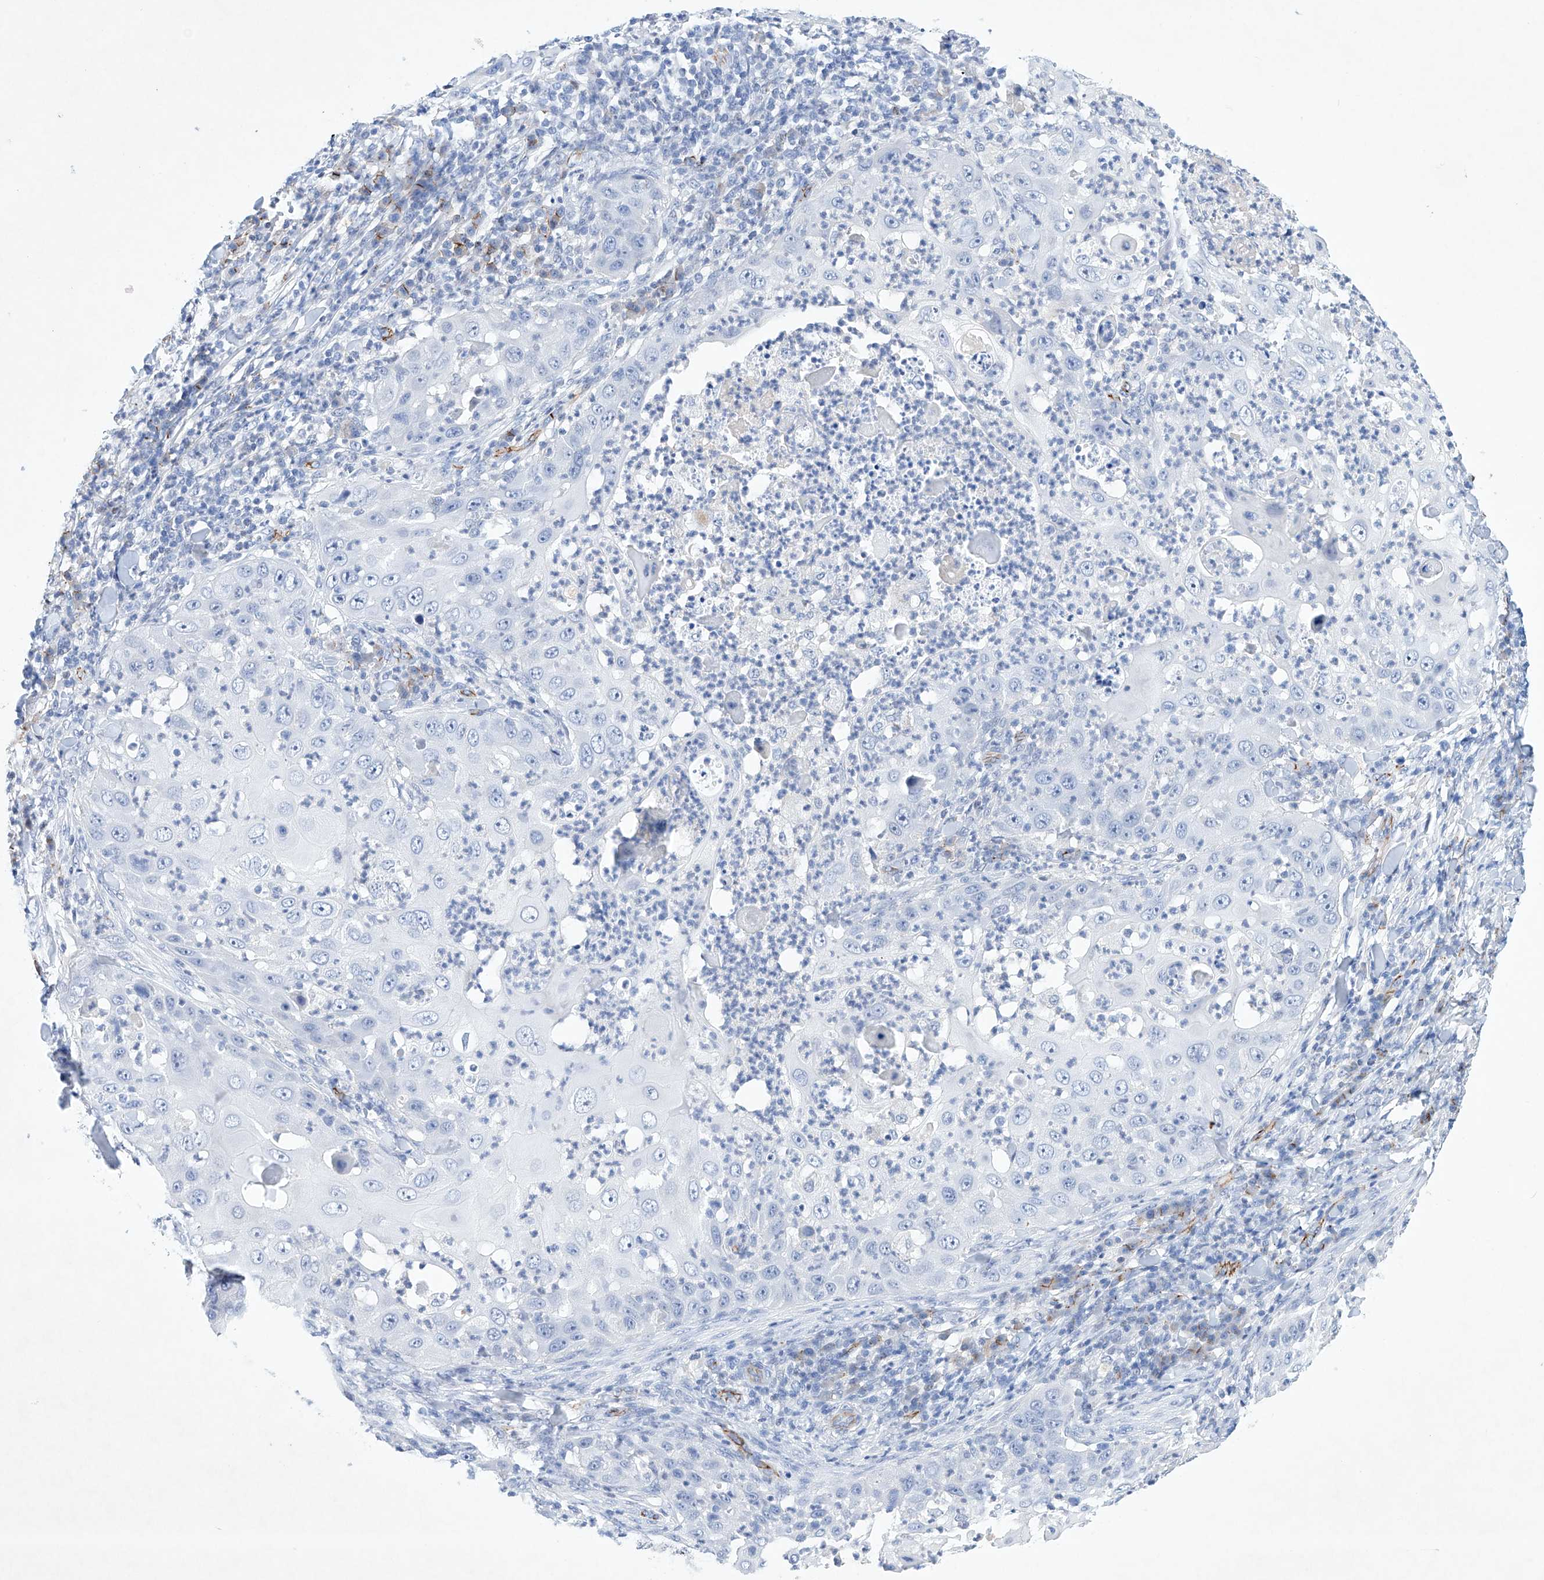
{"staining": {"intensity": "negative", "quantity": "none", "location": "none"}, "tissue": "skin cancer", "cell_type": "Tumor cells", "image_type": "cancer", "snomed": [{"axis": "morphology", "description": "Squamous cell carcinoma, NOS"}, {"axis": "topography", "description": "Skin"}], "caption": "Skin cancer stained for a protein using immunohistochemistry exhibits no staining tumor cells.", "gene": "ETV7", "patient": {"sex": "female", "age": 44}}